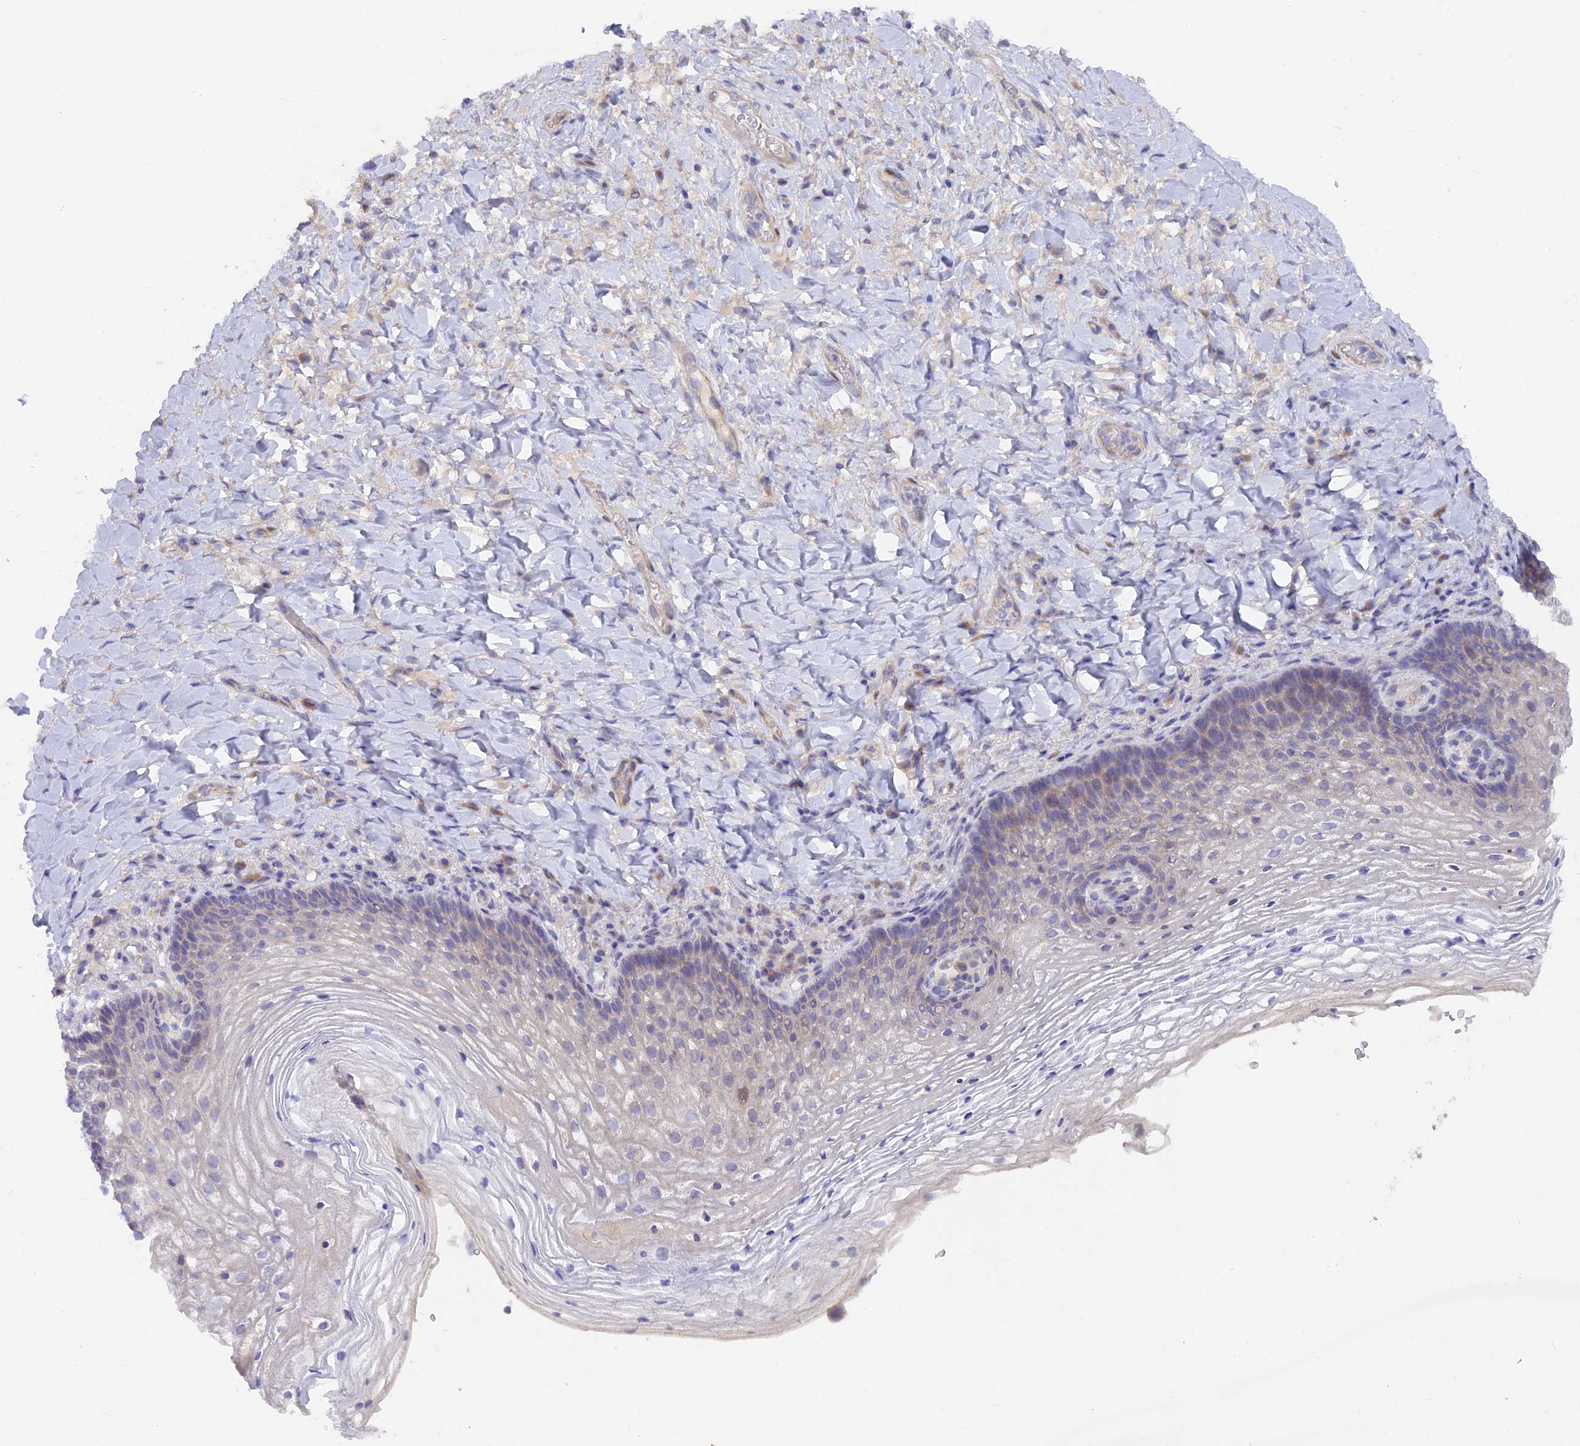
{"staining": {"intensity": "negative", "quantity": "none", "location": "none"}, "tissue": "vagina", "cell_type": "Squamous epithelial cells", "image_type": "normal", "snomed": [{"axis": "morphology", "description": "Normal tissue, NOS"}, {"axis": "topography", "description": "Vagina"}], "caption": "Protein analysis of normal vagina reveals no significant expression in squamous epithelial cells. (DAB (3,3'-diaminobenzidine) immunohistochemistry, high magnification).", "gene": "FAM168B", "patient": {"sex": "female", "age": 60}}